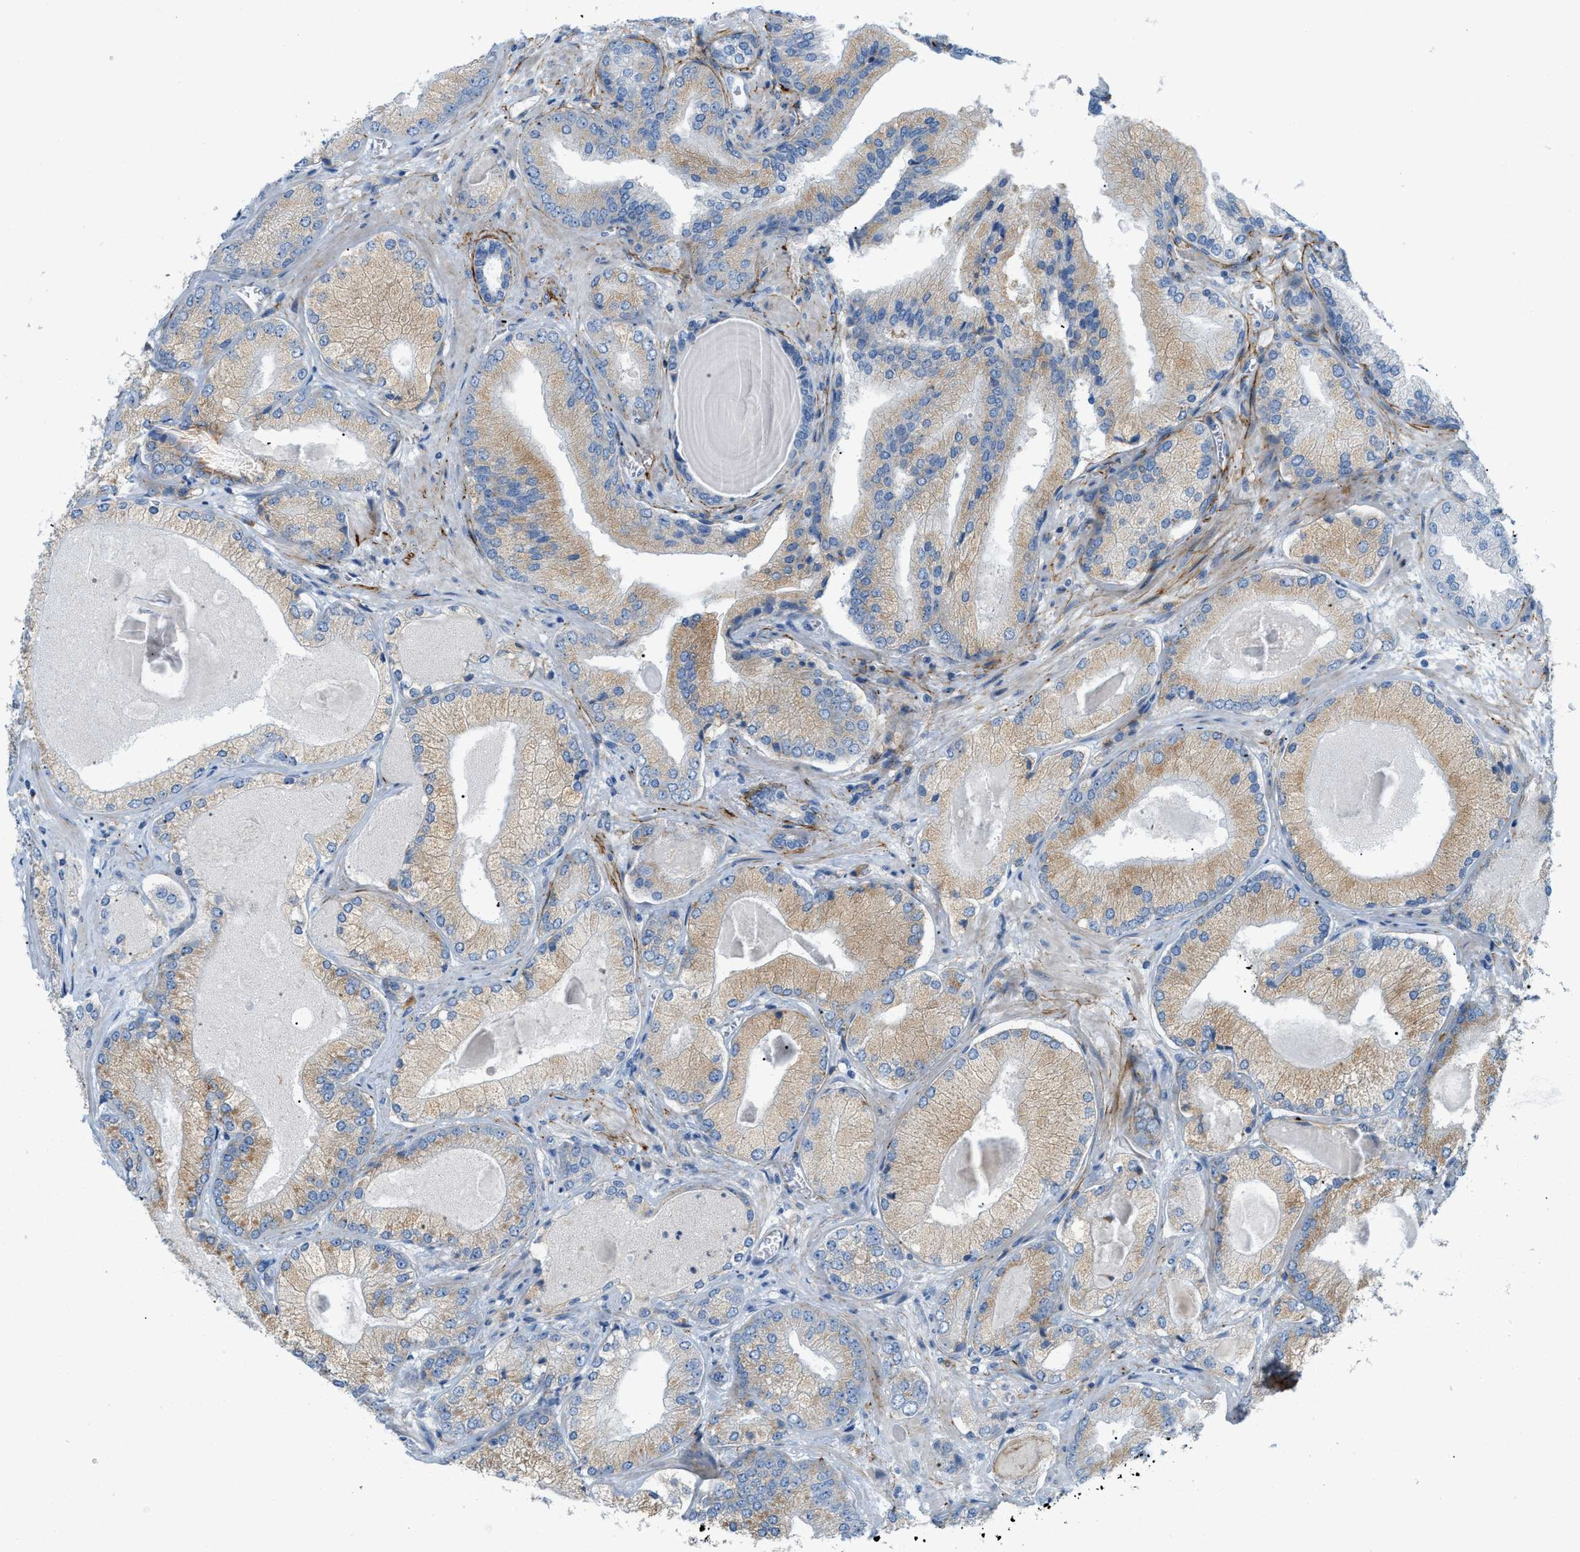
{"staining": {"intensity": "weak", "quantity": ">75%", "location": "cytoplasmic/membranous"}, "tissue": "prostate cancer", "cell_type": "Tumor cells", "image_type": "cancer", "snomed": [{"axis": "morphology", "description": "Adenocarcinoma, Low grade"}, {"axis": "topography", "description": "Prostate"}], "caption": "Immunohistochemistry staining of prostate low-grade adenocarcinoma, which exhibits low levels of weak cytoplasmic/membranous positivity in about >75% of tumor cells indicating weak cytoplasmic/membranous protein positivity. The staining was performed using DAB (brown) for protein detection and nuclei were counterstained in hematoxylin (blue).", "gene": "LMBRD1", "patient": {"sex": "male", "age": 65}}